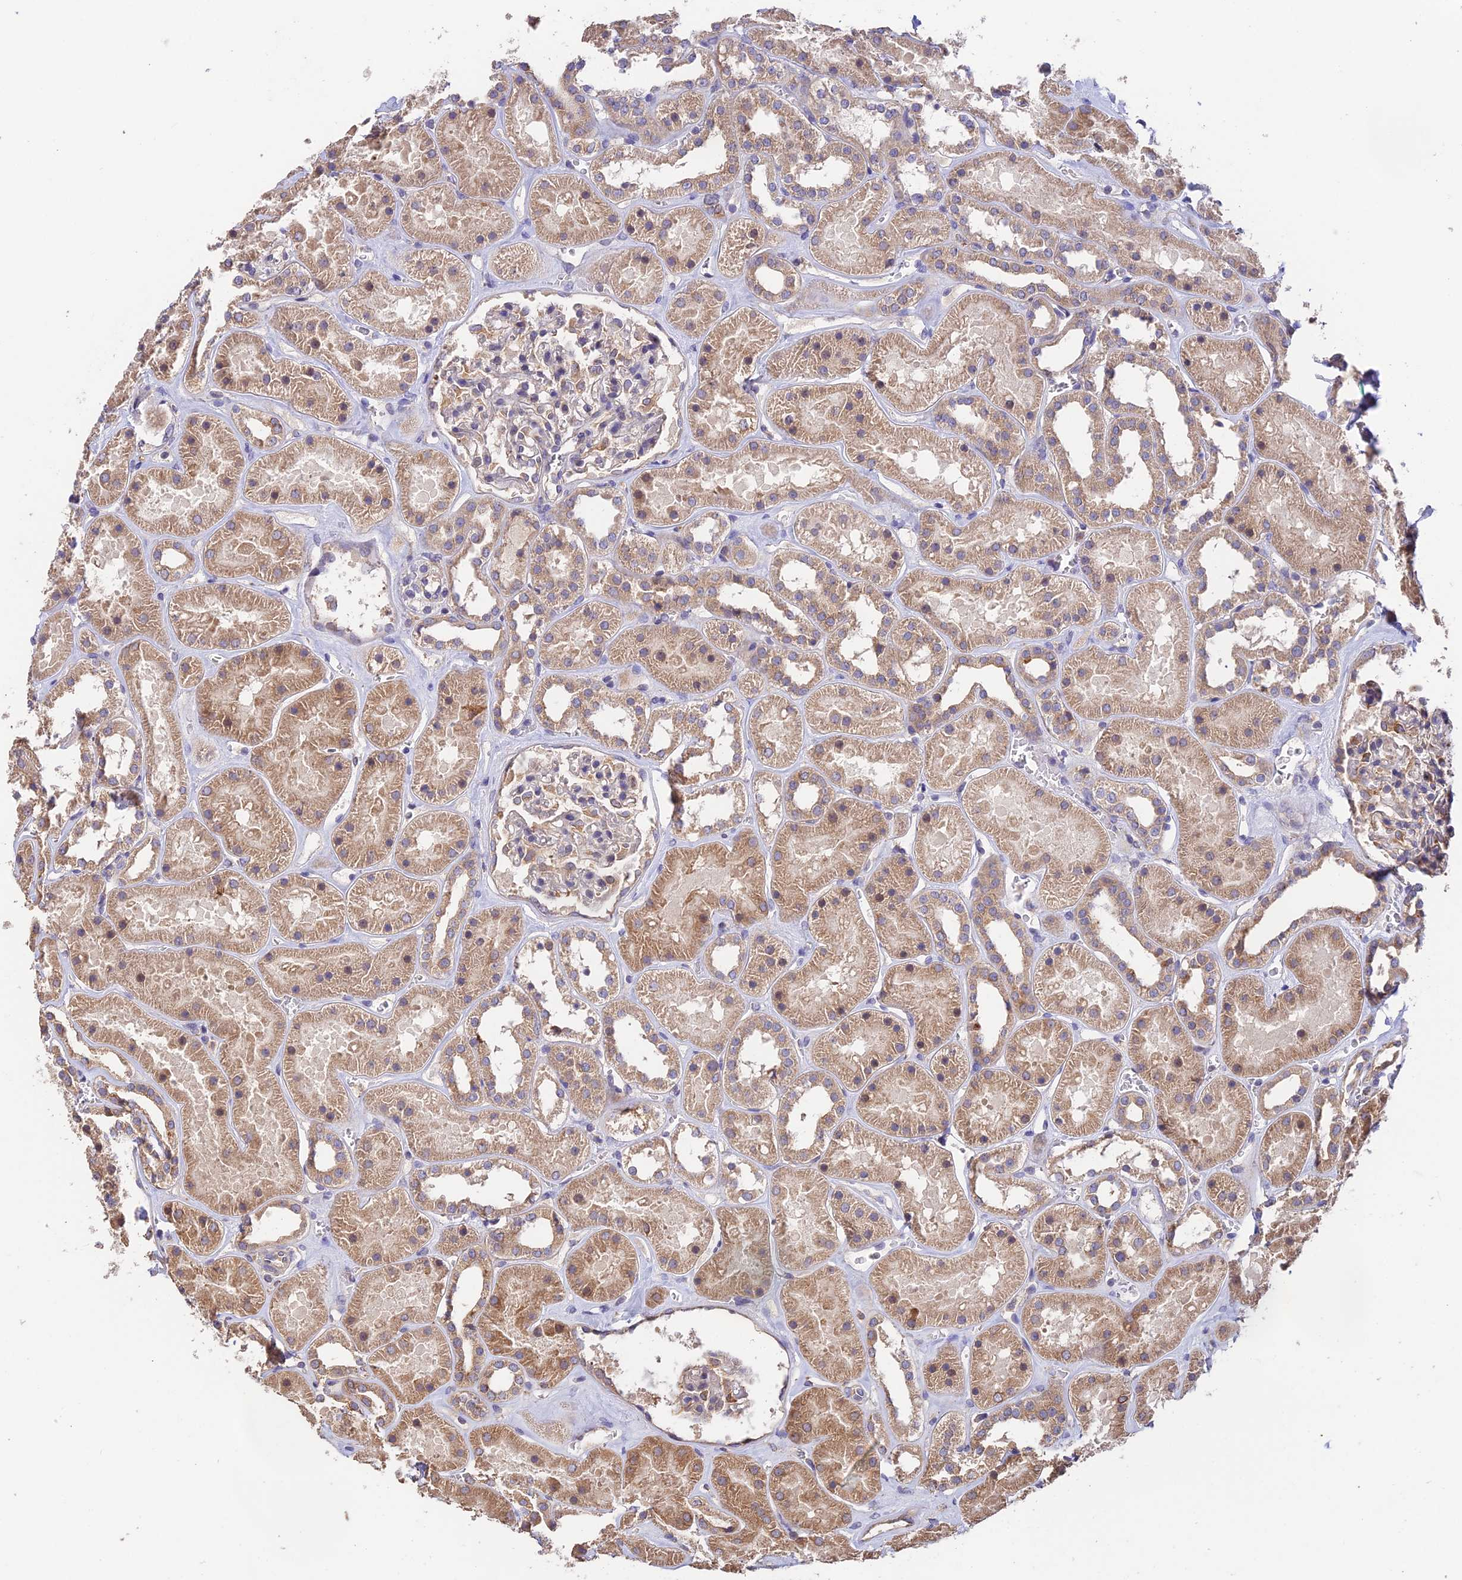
{"staining": {"intensity": "moderate", "quantity": "25%-75%", "location": "cytoplasmic/membranous"}, "tissue": "kidney", "cell_type": "Cells in glomeruli", "image_type": "normal", "snomed": [{"axis": "morphology", "description": "Normal tissue, NOS"}, {"axis": "topography", "description": "Kidney"}], "caption": "Benign kidney reveals moderate cytoplasmic/membranous positivity in about 25%-75% of cells in glomeruli, visualized by immunohistochemistry.", "gene": "EMC3", "patient": {"sex": "female", "age": 41}}